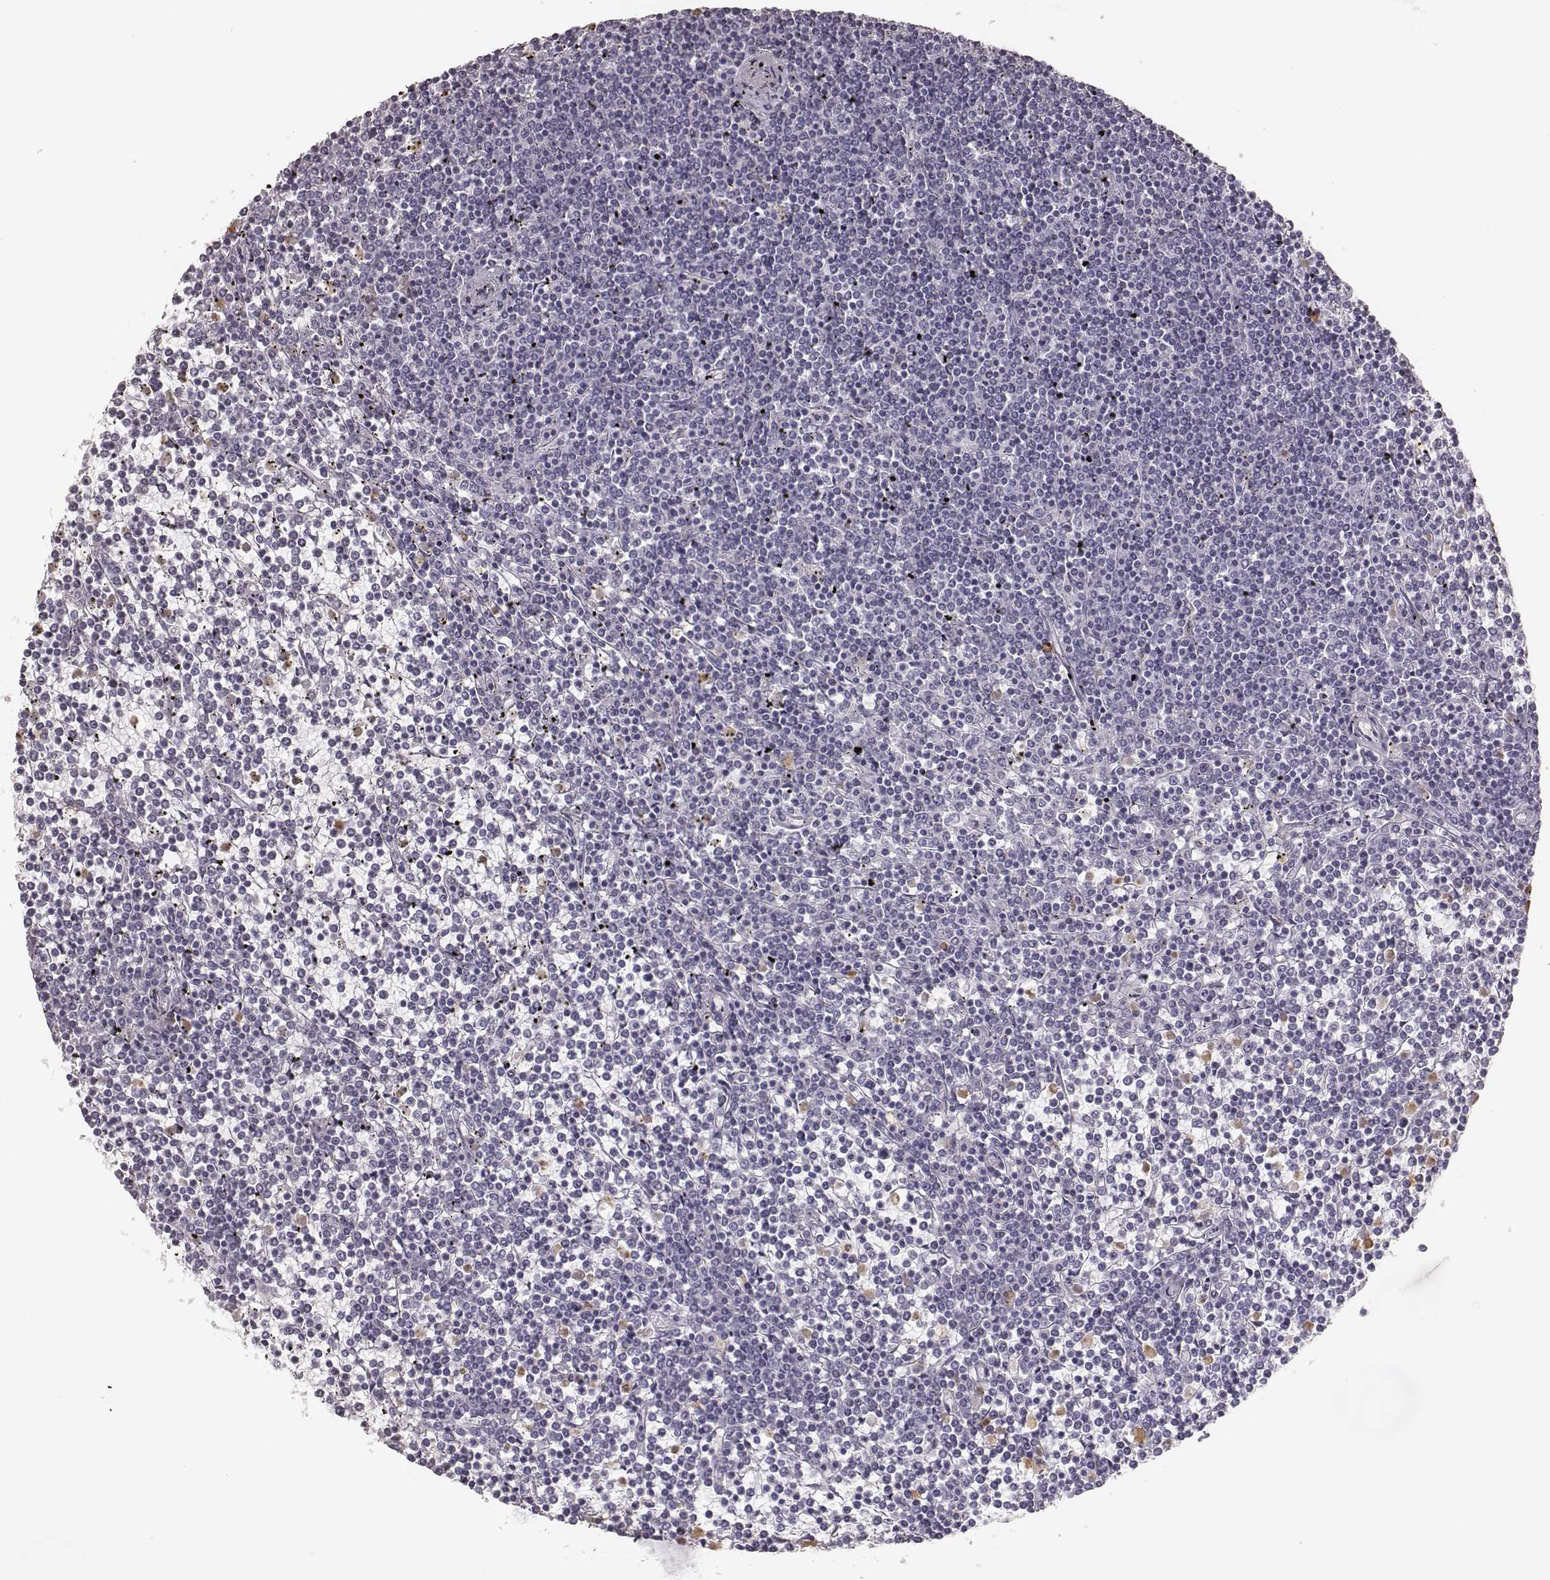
{"staining": {"intensity": "negative", "quantity": "none", "location": "none"}, "tissue": "lymphoma", "cell_type": "Tumor cells", "image_type": "cancer", "snomed": [{"axis": "morphology", "description": "Malignant lymphoma, non-Hodgkin's type, Low grade"}, {"axis": "topography", "description": "Spleen"}], "caption": "Immunohistochemistry image of neoplastic tissue: low-grade malignant lymphoma, non-Hodgkin's type stained with DAB (3,3'-diaminobenzidine) exhibits no significant protein positivity in tumor cells.", "gene": "ELANE", "patient": {"sex": "female", "age": 19}}